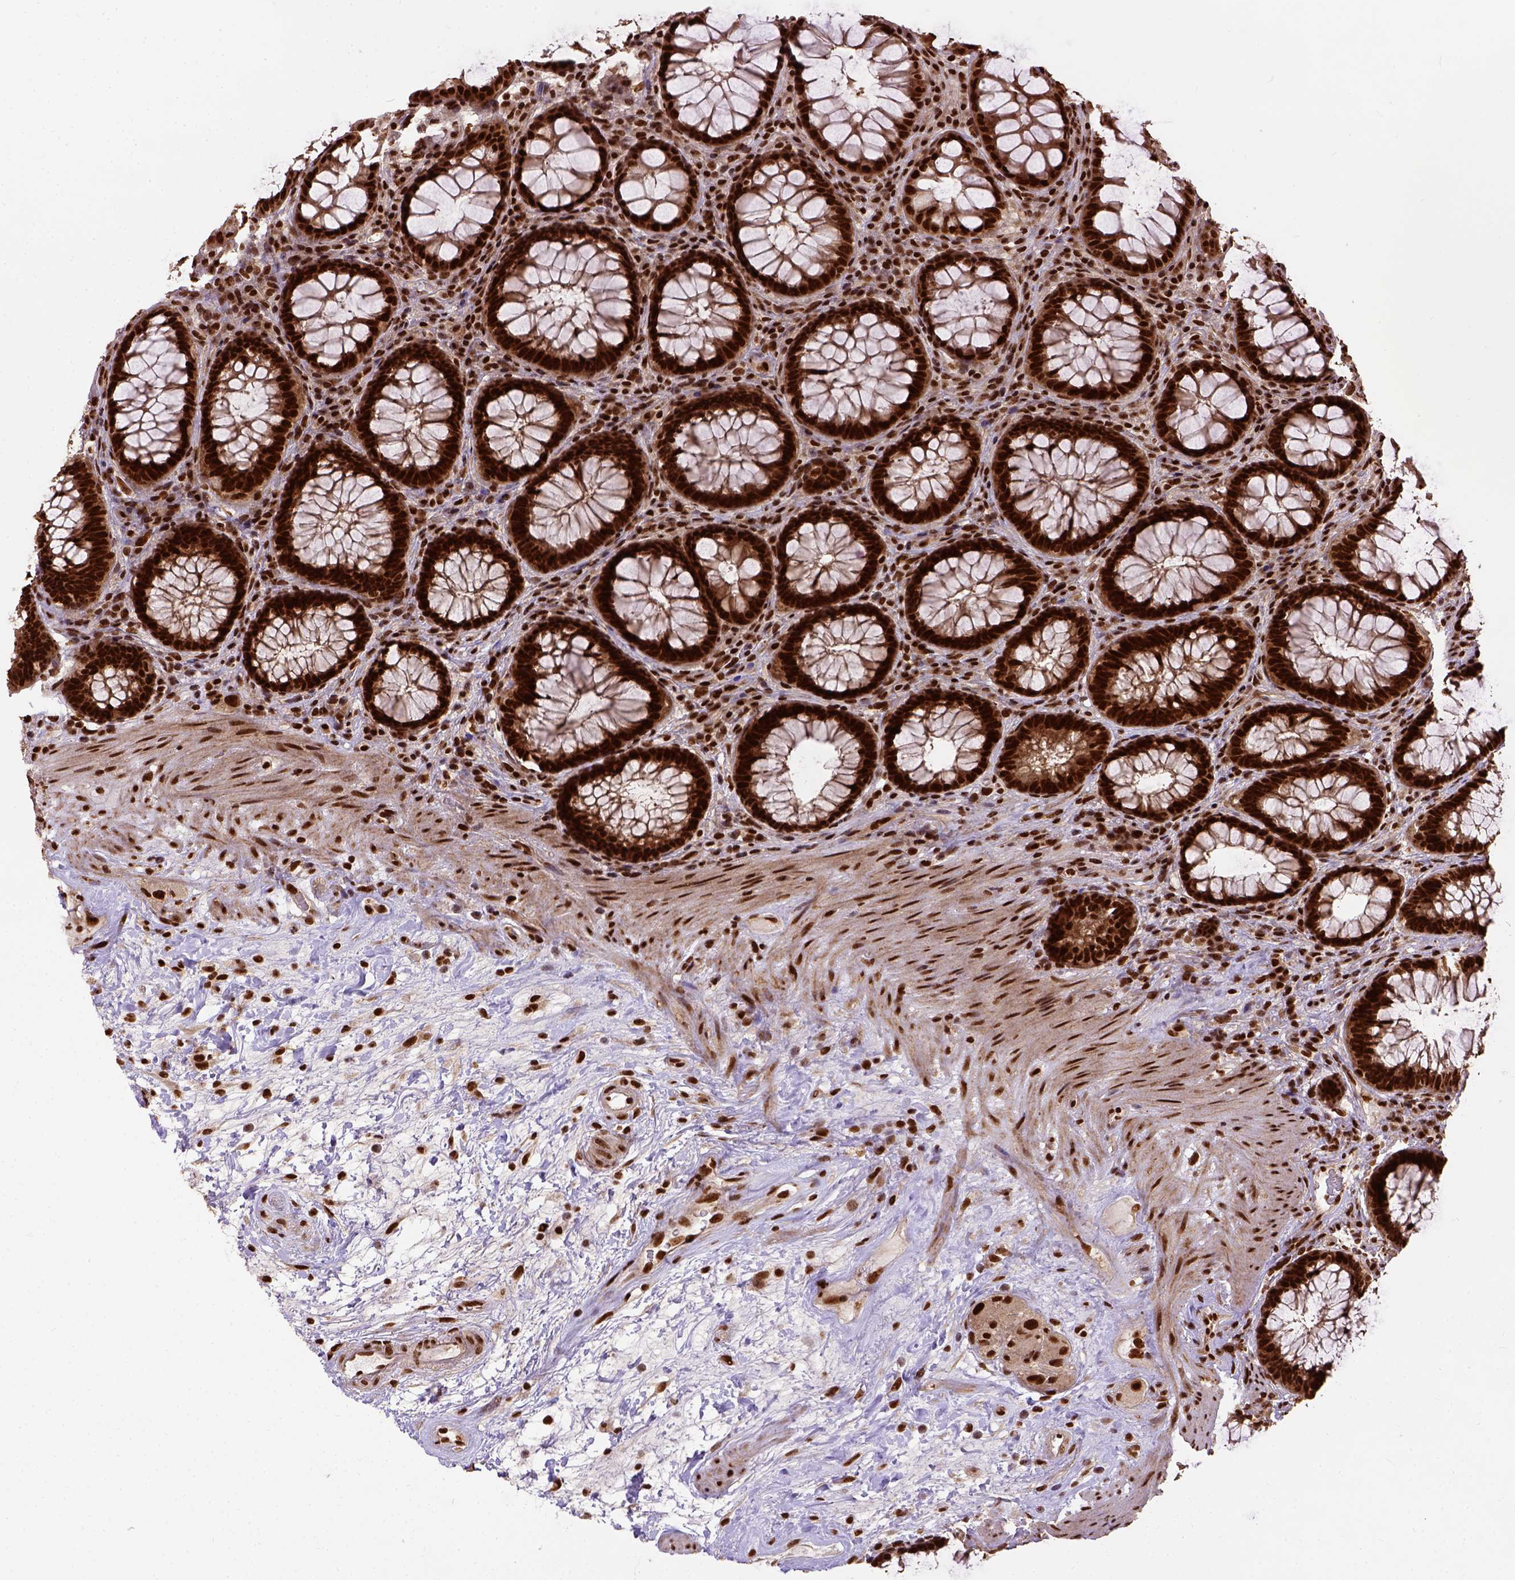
{"staining": {"intensity": "strong", "quantity": ">75%", "location": "nuclear"}, "tissue": "rectum", "cell_type": "Glandular cells", "image_type": "normal", "snomed": [{"axis": "morphology", "description": "Normal tissue, NOS"}, {"axis": "topography", "description": "Rectum"}], "caption": "Glandular cells reveal strong nuclear positivity in approximately >75% of cells in normal rectum. (Brightfield microscopy of DAB IHC at high magnification).", "gene": "NACC1", "patient": {"sex": "male", "age": 72}}